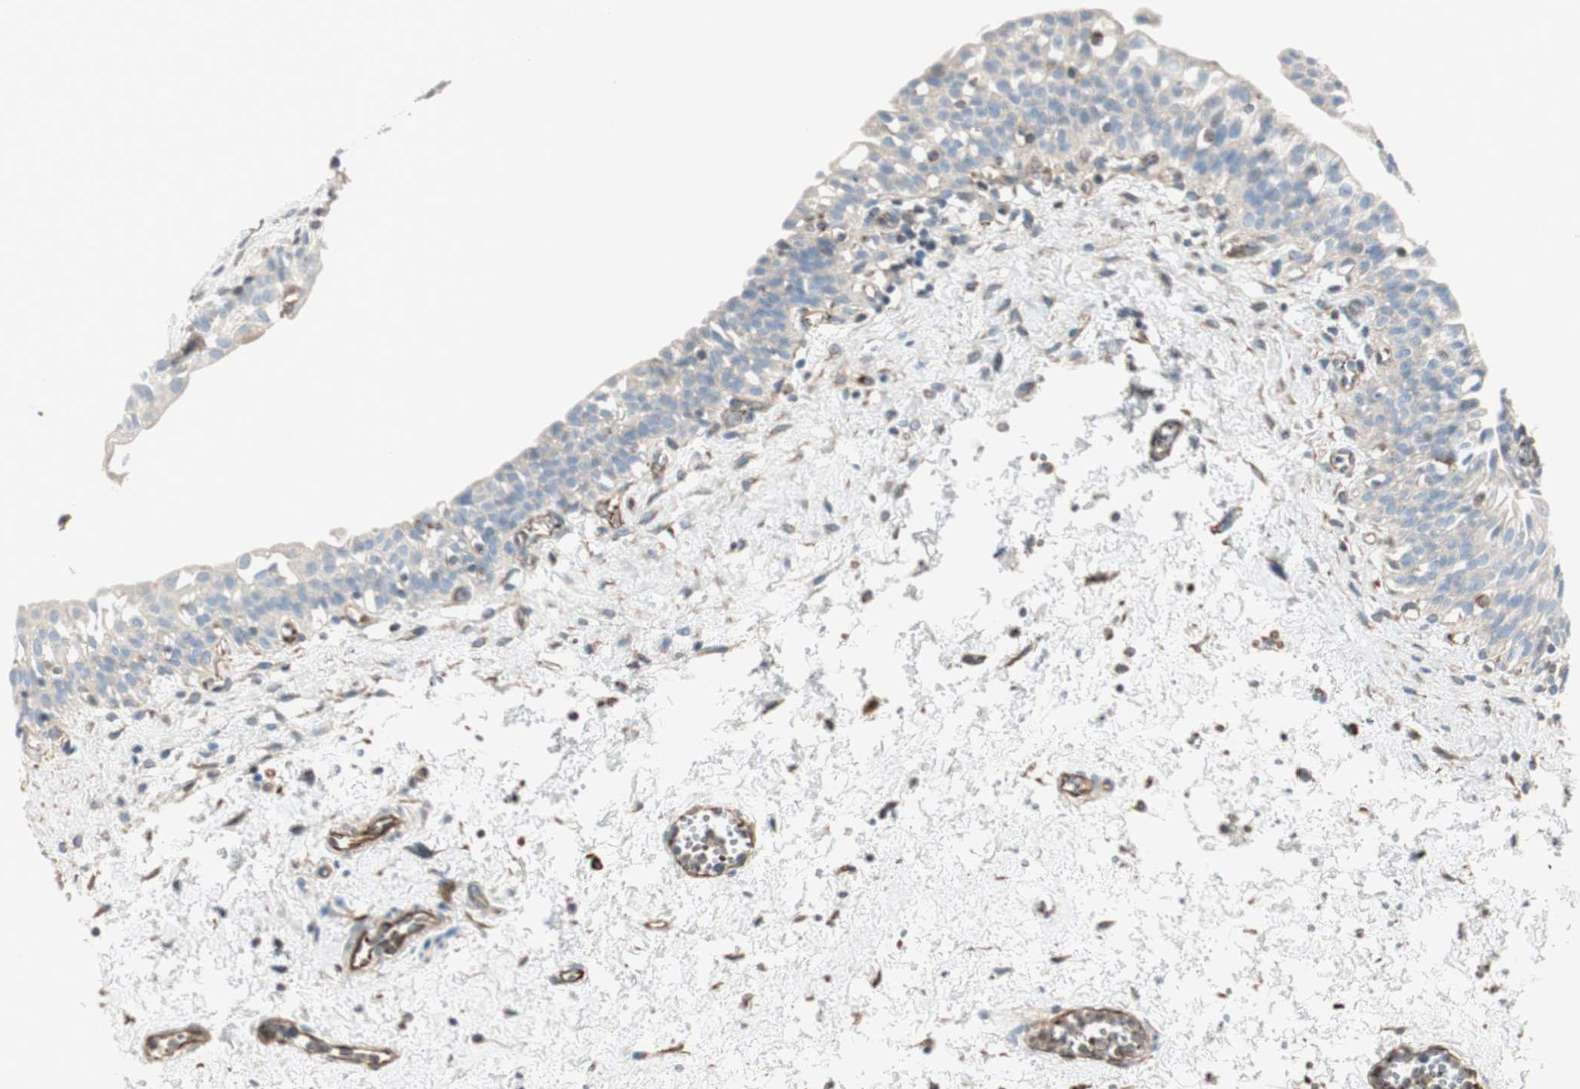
{"staining": {"intensity": "negative", "quantity": "none", "location": "none"}, "tissue": "urinary bladder", "cell_type": "Urothelial cells", "image_type": "normal", "snomed": [{"axis": "morphology", "description": "Normal tissue, NOS"}, {"axis": "topography", "description": "Urinary bladder"}], "caption": "Urinary bladder stained for a protein using immunohistochemistry reveals no expression urothelial cells.", "gene": "SRCIN1", "patient": {"sex": "male", "age": 55}}